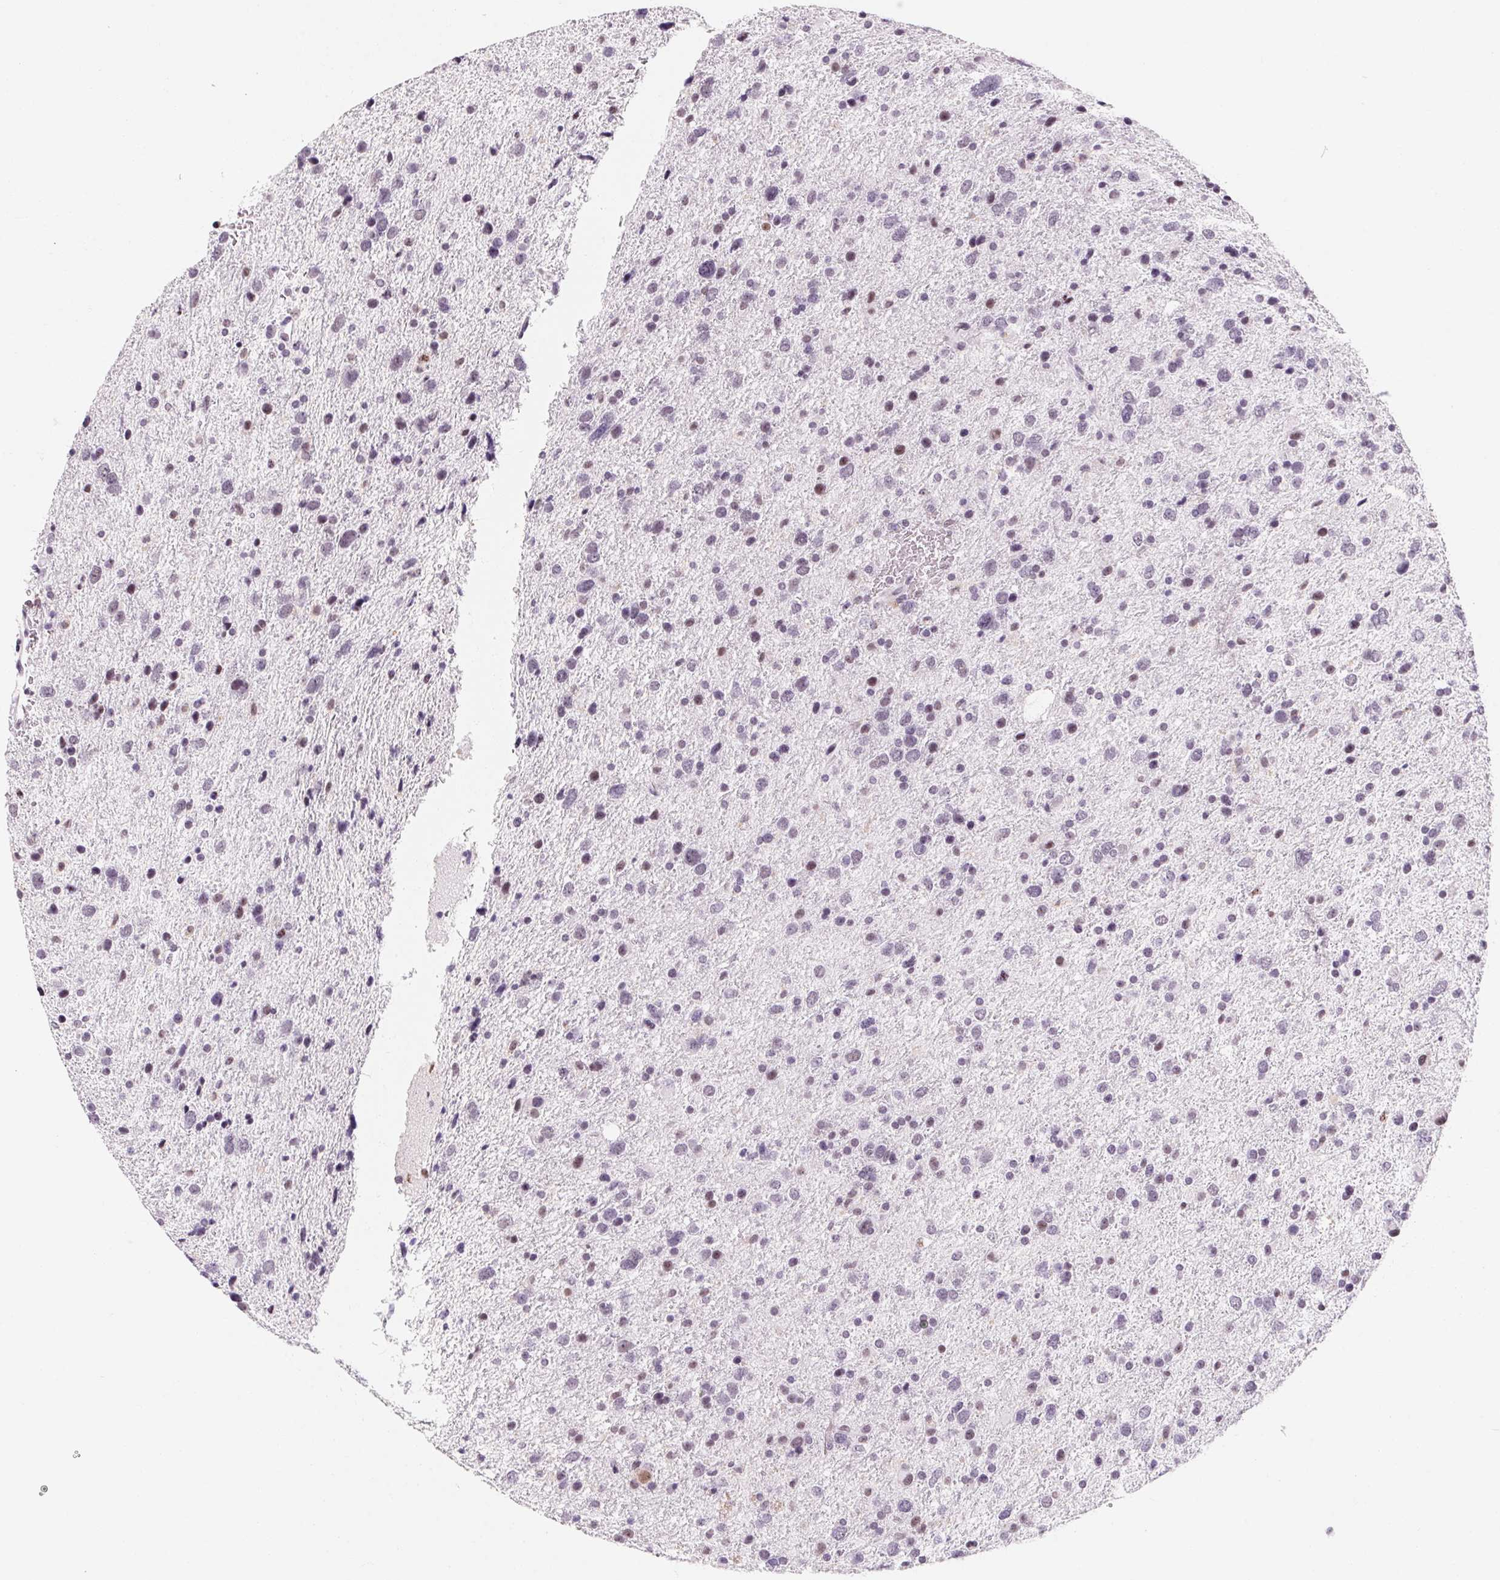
{"staining": {"intensity": "negative", "quantity": "none", "location": "none"}, "tissue": "glioma", "cell_type": "Tumor cells", "image_type": "cancer", "snomed": [{"axis": "morphology", "description": "Glioma, malignant, Low grade"}, {"axis": "topography", "description": "Brain"}], "caption": "High magnification brightfield microscopy of glioma stained with DAB (brown) and counterstained with hematoxylin (blue): tumor cells show no significant expression.", "gene": "ZIC4", "patient": {"sex": "female", "age": 55}}